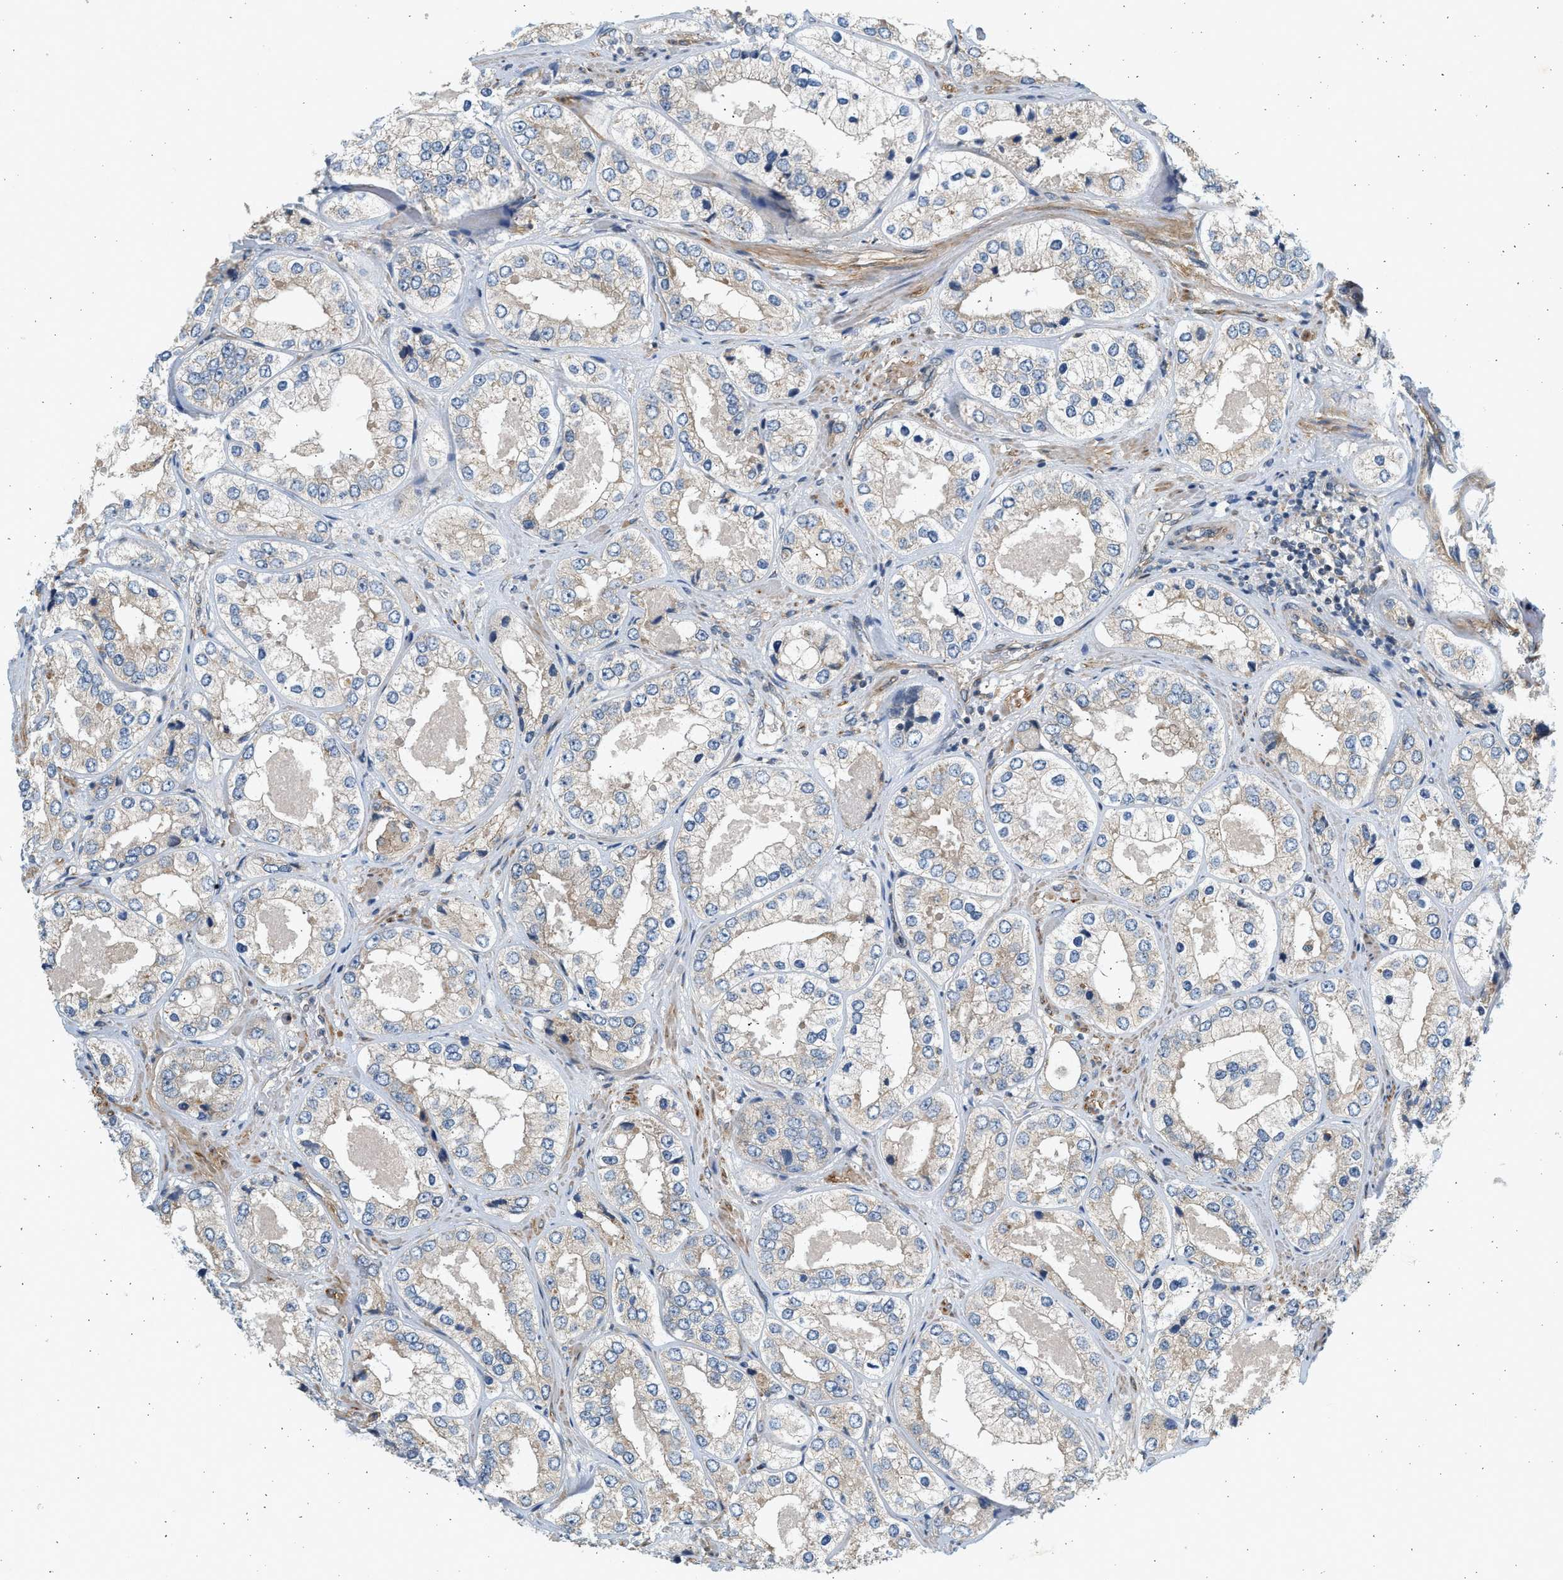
{"staining": {"intensity": "weak", "quantity": "<25%", "location": "cytoplasmic/membranous"}, "tissue": "prostate cancer", "cell_type": "Tumor cells", "image_type": "cancer", "snomed": [{"axis": "morphology", "description": "Adenocarcinoma, High grade"}, {"axis": "topography", "description": "Prostate"}], "caption": "This is an immunohistochemistry (IHC) micrograph of human prostate cancer. There is no expression in tumor cells.", "gene": "KDELR2", "patient": {"sex": "male", "age": 61}}